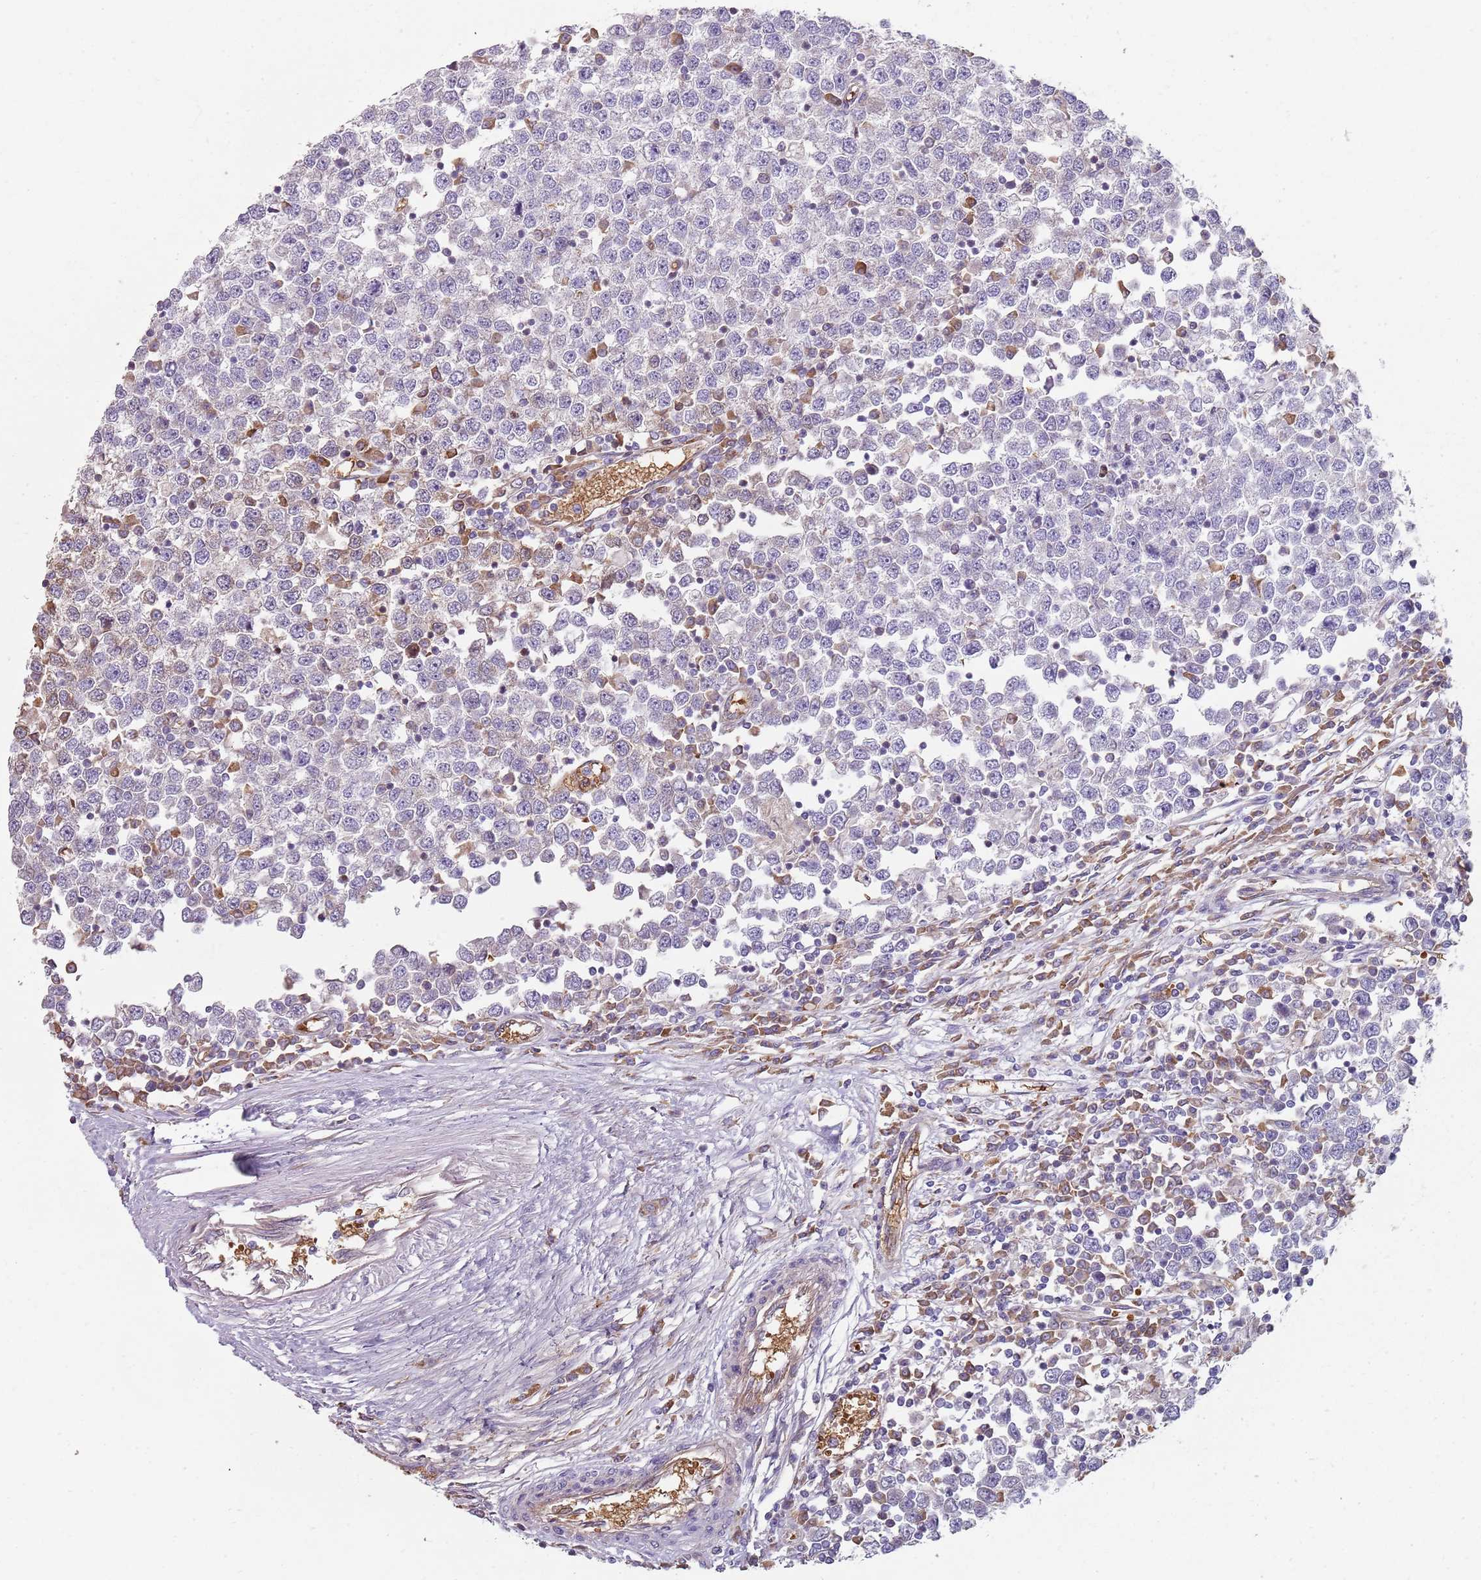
{"staining": {"intensity": "negative", "quantity": "none", "location": "none"}, "tissue": "testis cancer", "cell_type": "Tumor cells", "image_type": "cancer", "snomed": [{"axis": "morphology", "description": "Seminoma, NOS"}, {"axis": "topography", "description": "Testis"}], "caption": "Testis cancer stained for a protein using immunohistochemistry (IHC) displays no positivity tumor cells.", "gene": "SPATA2", "patient": {"sex": "male", "age": 65}}